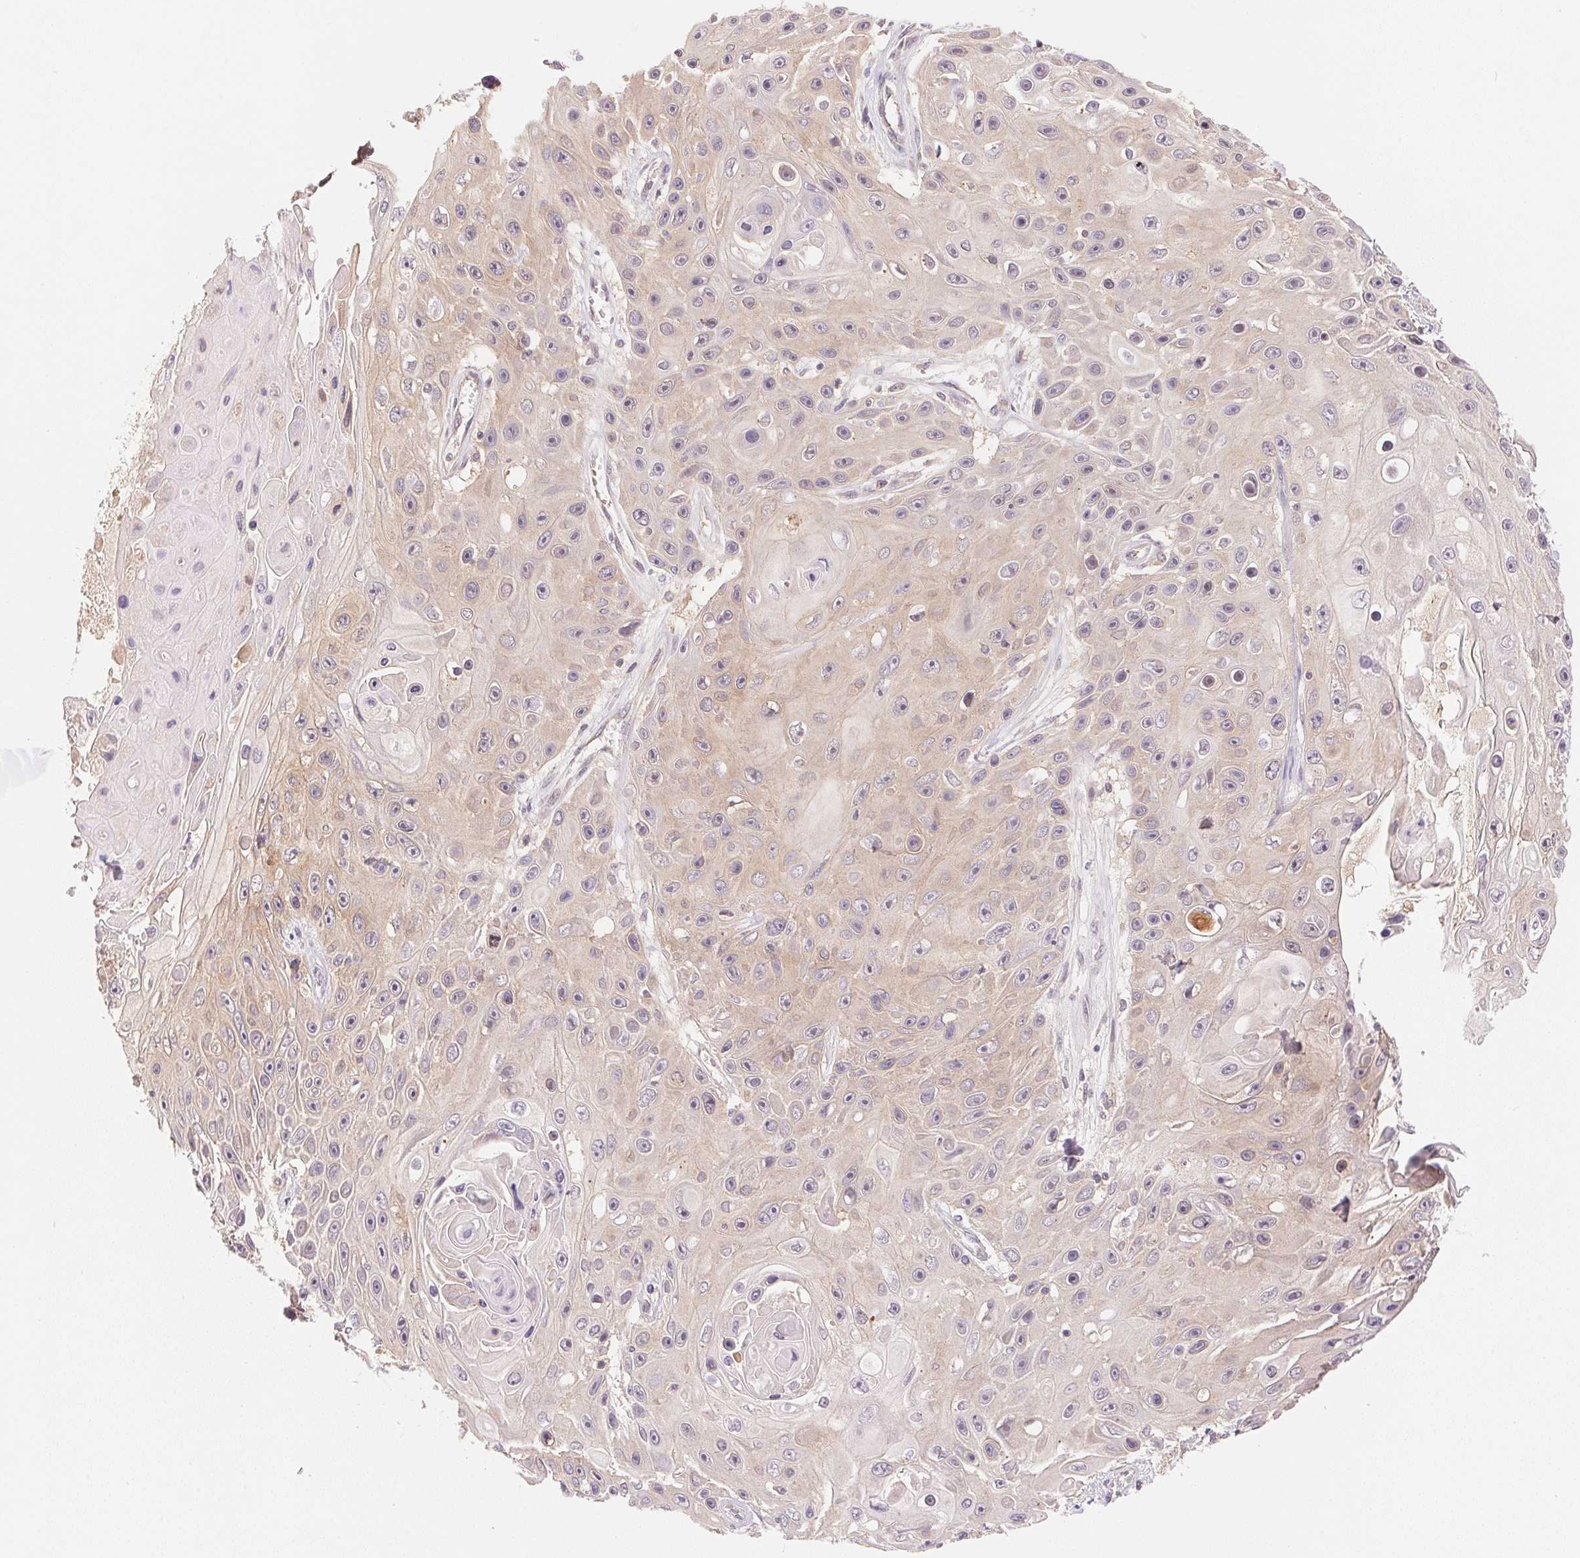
{"staining": {"intensity": "weak", "quantity": "<25%", "location": "cytoplasmic/membranous"}, "tissue": "skin cancer", "cell_type": "Tumor cells", "image_type": "cancer", "snomed": [{"axis": "morphology", "description": "Squamous cell carcinoma, NOS"}, {"axis": "topography", "description": "Skin"}], "caption": "Skin cancer (squamous cell carcinoma) was stained to show a protein in brown. There is no significant expression in tumor cells. Brightfield microscopy of immunohistochemistry (IHC) stained with DAB (brown) and hematoxylin (blue), captured at high magnification.", "gene": "BNIP5", "patient": {"sex": "male", "age": 82}}